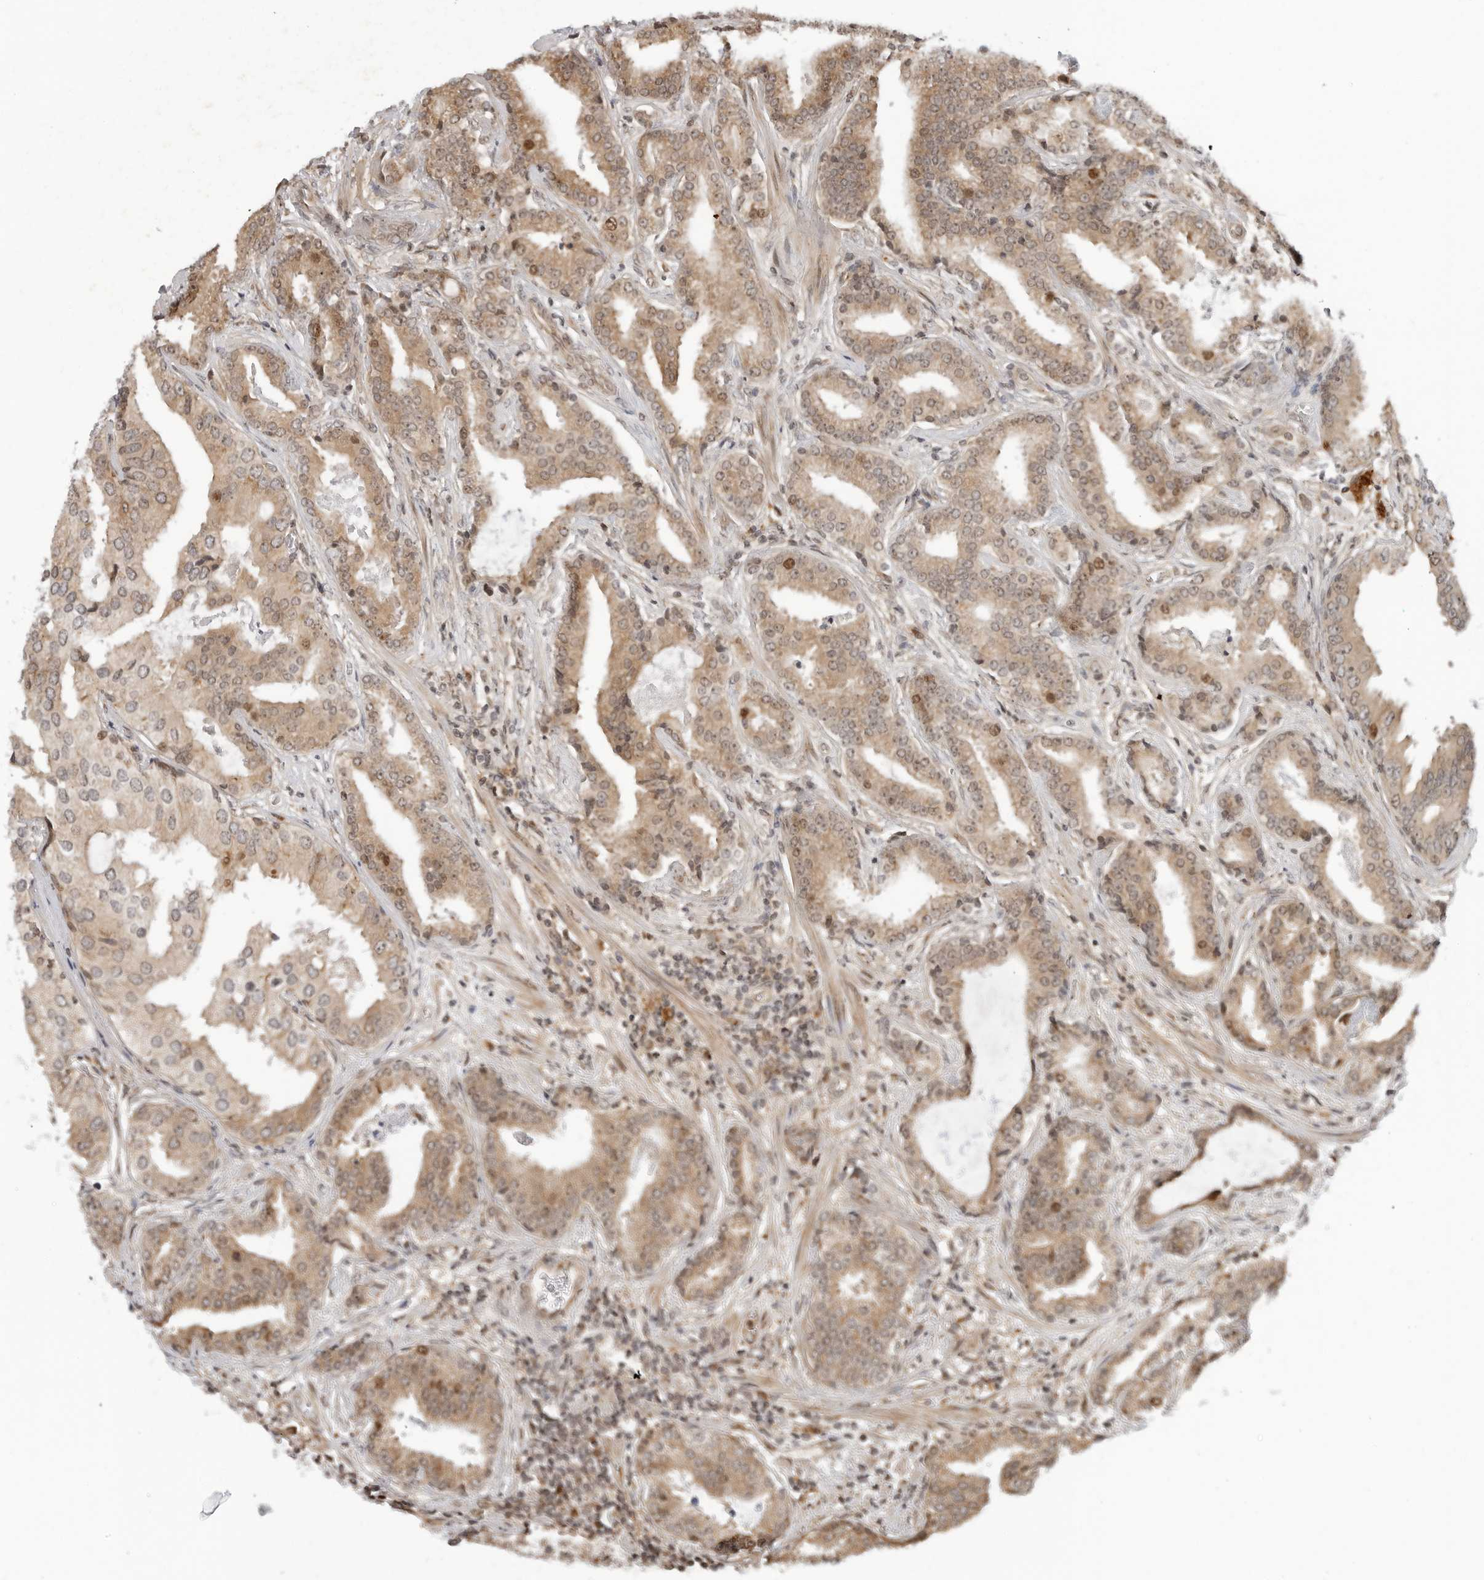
{"staining": {"intensity": "moderate", "quantity": ">75%", "location": "cytoplasmic/membranous,nuclear"}, "tissue": "prostate cancer", "cell_type": "Tumor cells", "image_type": "cancer", "snomed": [{"axis": "morphology", "description": "Adenocarcinoma, Low grade"}, {"axis": "topography", "description": "Prostate"}], "caption": "Moderate cytoplasmic/membranous and nuclear expression for a protein is appreciated in approximately >75% of tumor cells of prostate cancer using IHC.", "gene": "TIPRL", "patient": {"sex": "male", "age": 67}}